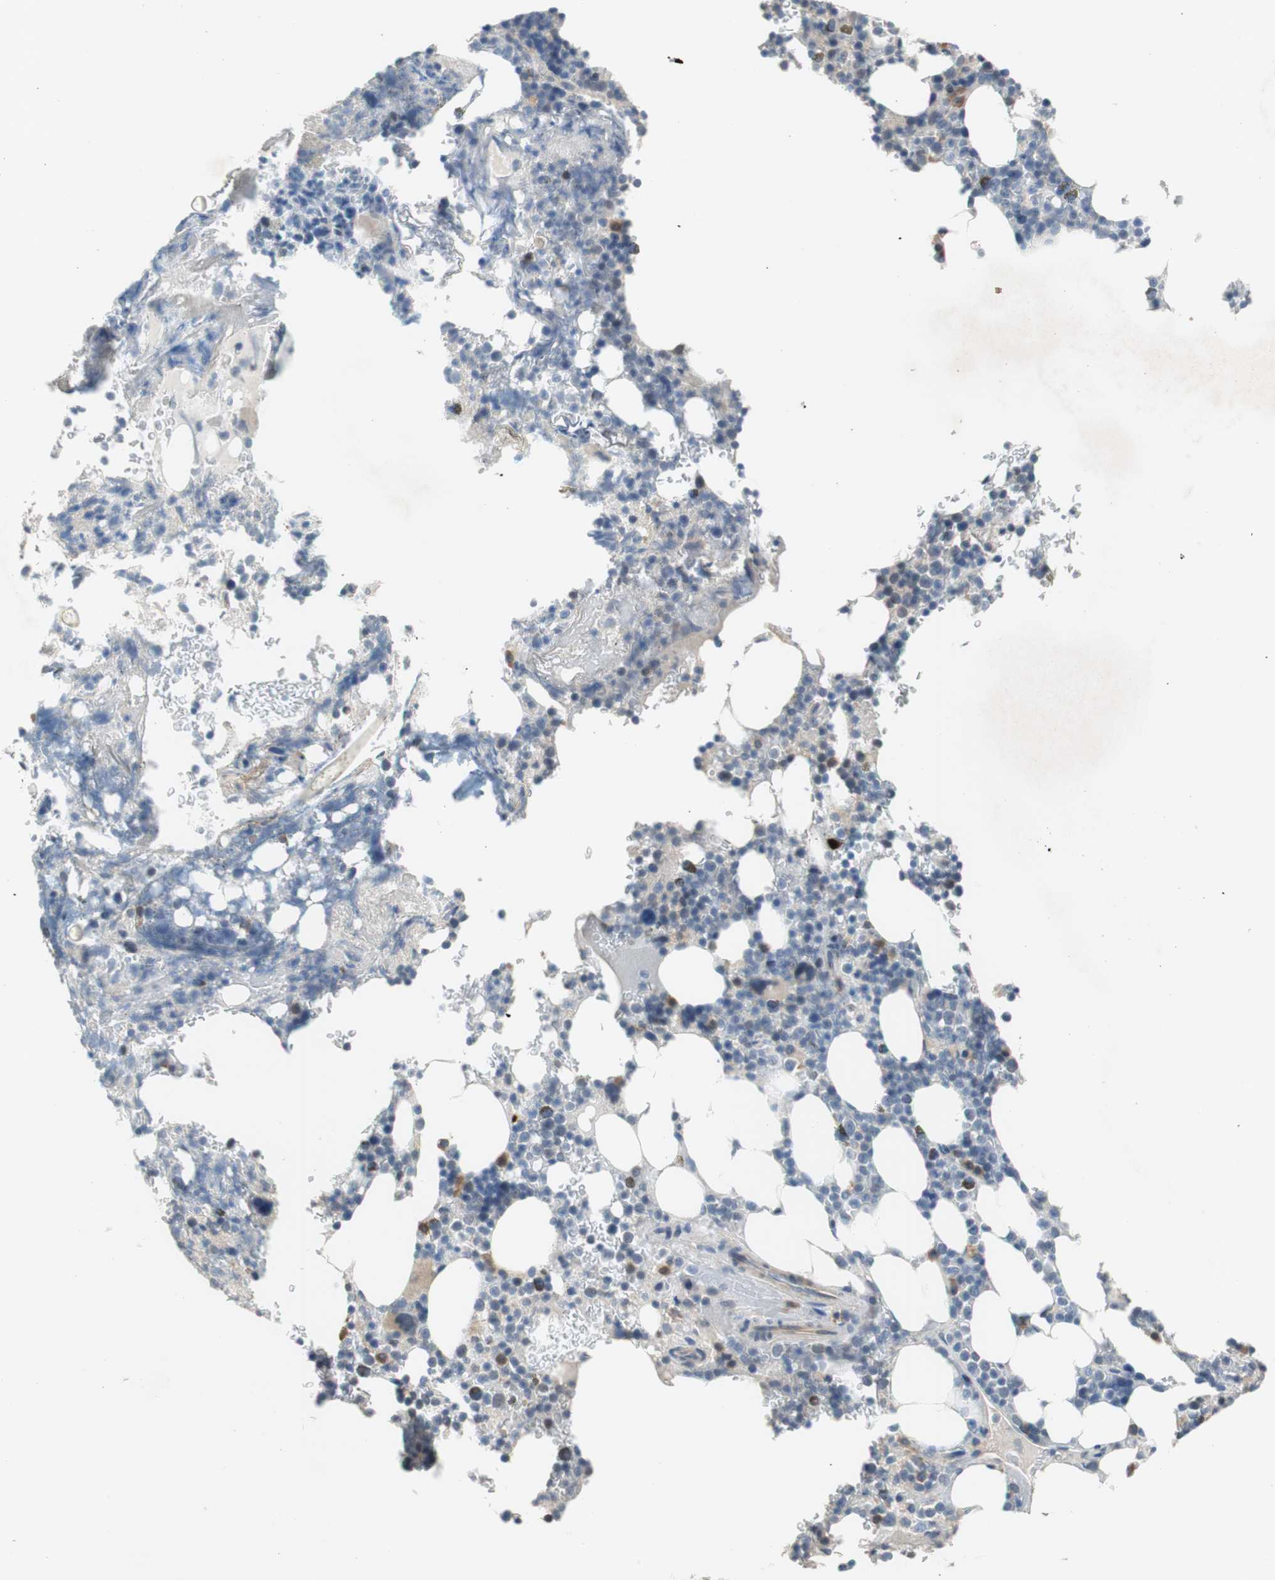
{"staining": {"intensity": "negative", "quantity": "none", "location": "none"}, "tissue": "bone marrow", "cell_type": "Hematopoietic cells", "image_type": "normal", "snomed": [{"axis": "morphology", "description": "Normal tissue, NOS"}, {"axis": "topography", "description": "Bone marrow"}], "caption": "This histopathology image is of benign bone marrow stained with immunohistochemistry to label a protein in brown with the nuclei are counter-stained blue. There is no positivity in hematopoietic cells.", "gene": "COL12A1", "patient": {"sex": "female", "age": 73}}